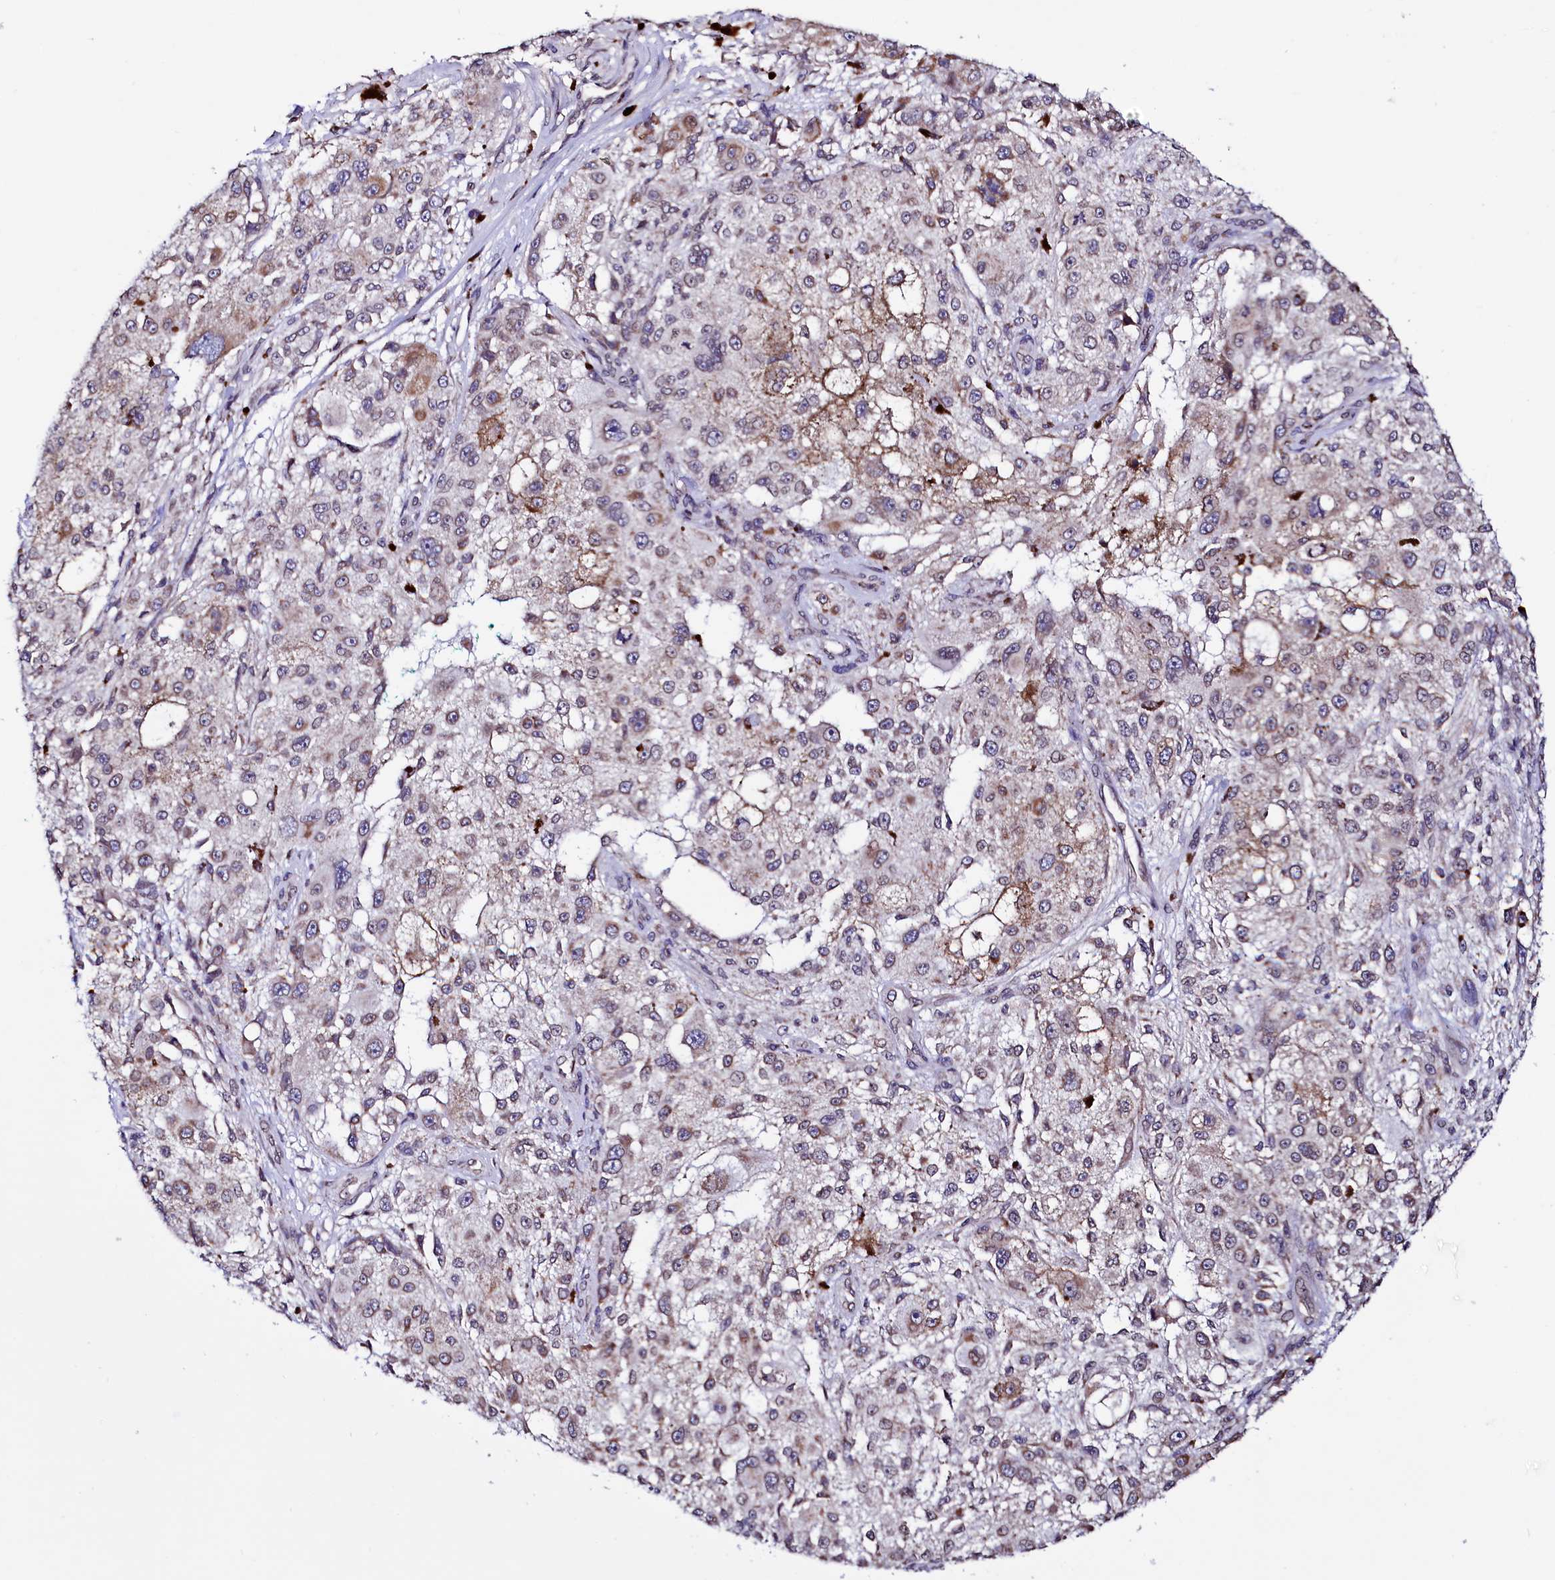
{"staining": {"intensity": "weak", "quantity": "<25%", "location": "cytoplasmic/membranous"}, "tissue": "melanoma", "cell_type": "Tumor cells", "image_type": "cancer", "snomed": [{"axis": "morphology", "description": "Necrosis, NOS"}, {"axis": "morphology", "description": "Malignant melanoma, NOS"}, {"axis": "topography", "description": "Skin"}], "caption": "Image shows no significant protein staining in tumor cells of melanoma.", "gene": "HAND1", "patient": {"sex": "female", "age": 87}}